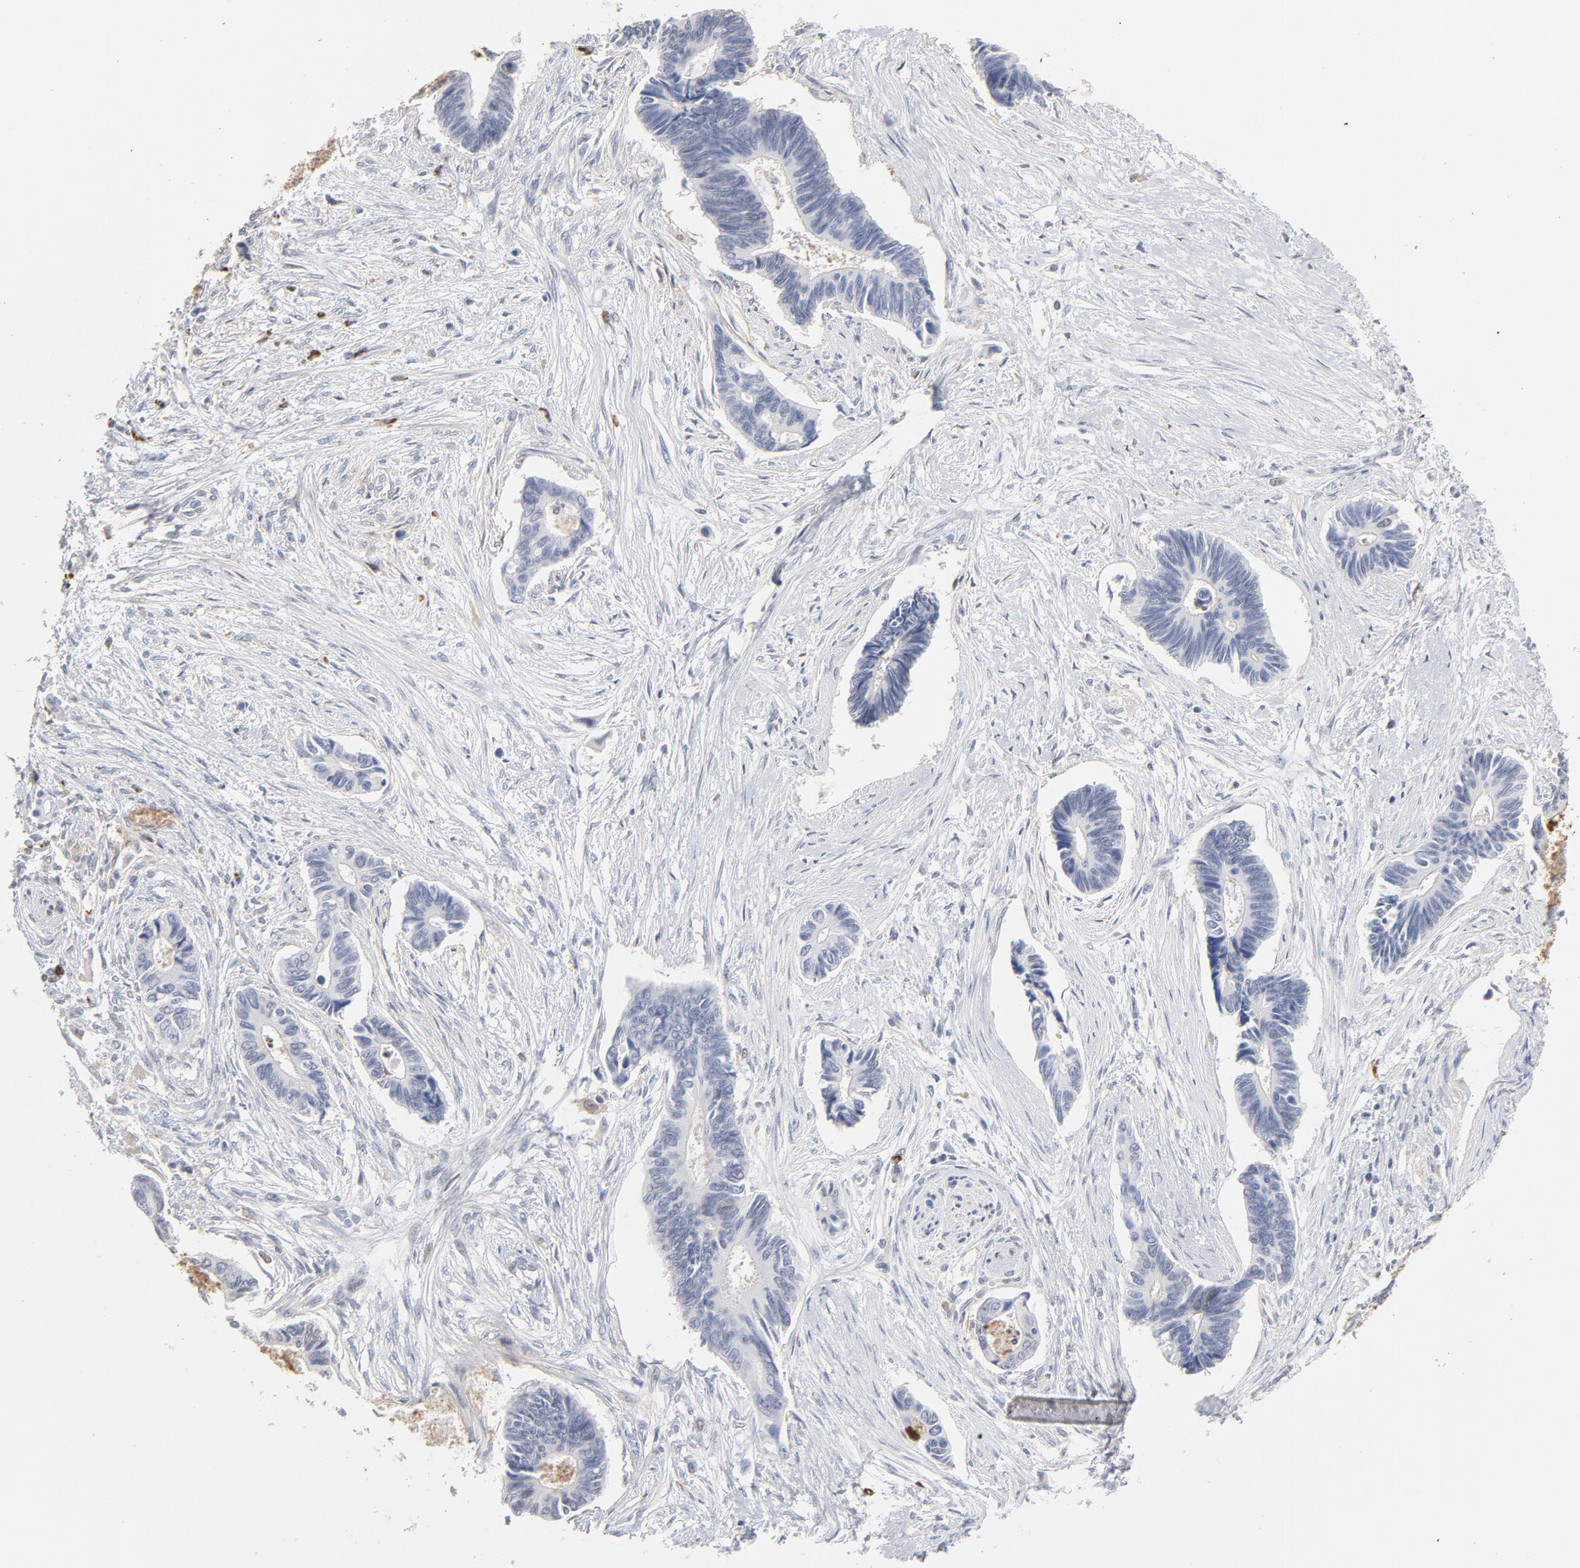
{"staining": {"intensity": "negative", "quantity": "none", "location": "none"}, "tissue": "pancreatic cancer", "cell_type": "Tumor cells", "image_type": "cancer", "snomed": [{"axis": "morphology", "description": "Adenocarcinoma, NOS"}, {"axis": "topography", "description": "Pancreas"}], "caption": "Pancreatic cancer was stained to show a protein in brown. There is no significant staining in tumor cells.", "gene": "PNMA1", "patient": {"sex": "female", "age": 70}}